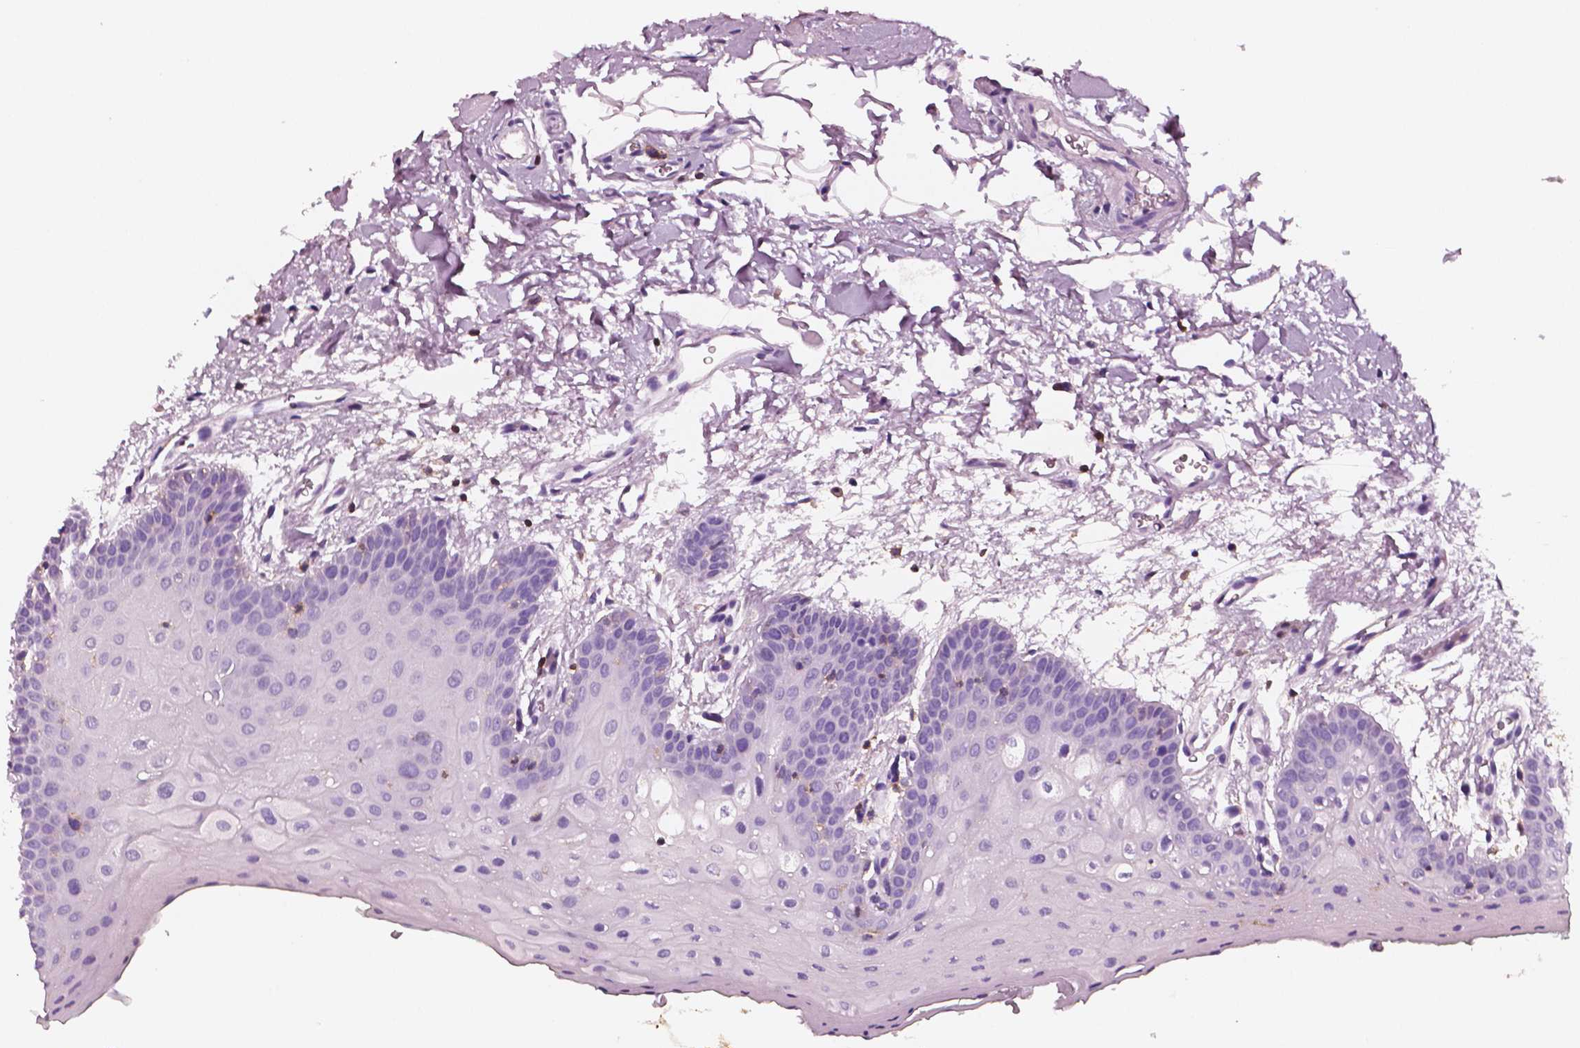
{"staining": {"intensity": "negative", "quantity": "none", "location": "none"}, "tissue": "oral mucosa", "cell_type": "Squamous epithelial cells", "image_type": "normal", "snomed": [{"axis": "morphology", "description": "Normal tissue, NOS"}, {"axis": "morphology", "description": "Squamous cell carcinoma, NOS"}, {"axis": "topography", "description": "Oral tissue"}, {"axis": "topography", "description": "Head-Neck"}], "caption": "A high-resolution image shows immunohistochemistry (IHC) staining of normal oral mucosa, which reveals no significant expression in squamous epithelial cells.", "gene": "PTPRC", "patient": {"sex": "female", "age": 50}}